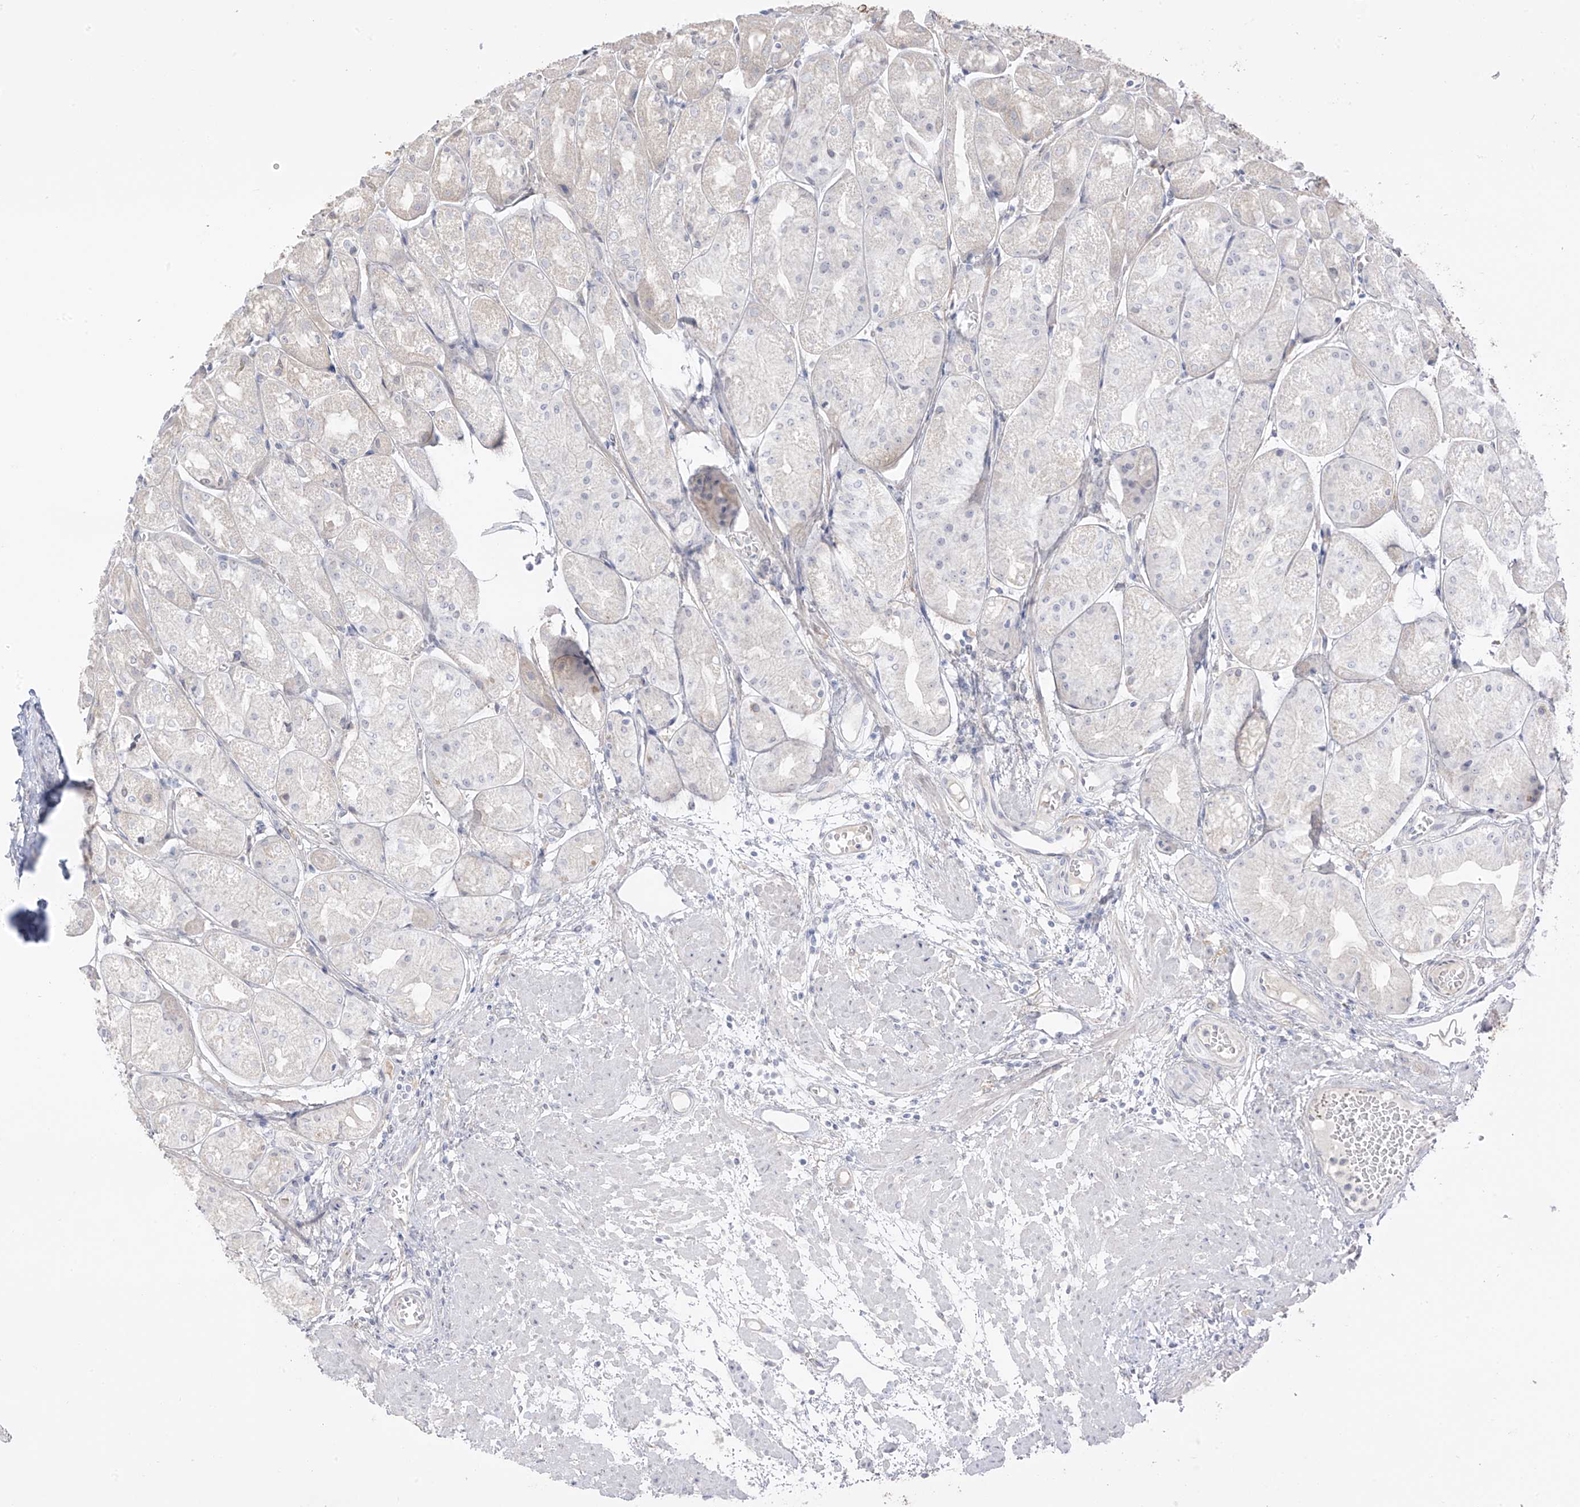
{"staining": {"intensity": "negative", "quantity": "none", "location": "none"}, "tissue": "stomach", "cell_type": "Glandular cells", "image_type": "normal", "snomed": [{"axis": "morphology", "description": "Normal tissue, NOS"}, {"axis": "topography", "description": "Stomach, upper"}], "caption": "This photomicrograph is of normal stomach stained with immunohistochemistry to label a protein in brown with the nuclei are counter-stained blue. There is no expression in glandular cells.", "gene": "DCDC2", "patient": {"sex": "male", "age": 72}}